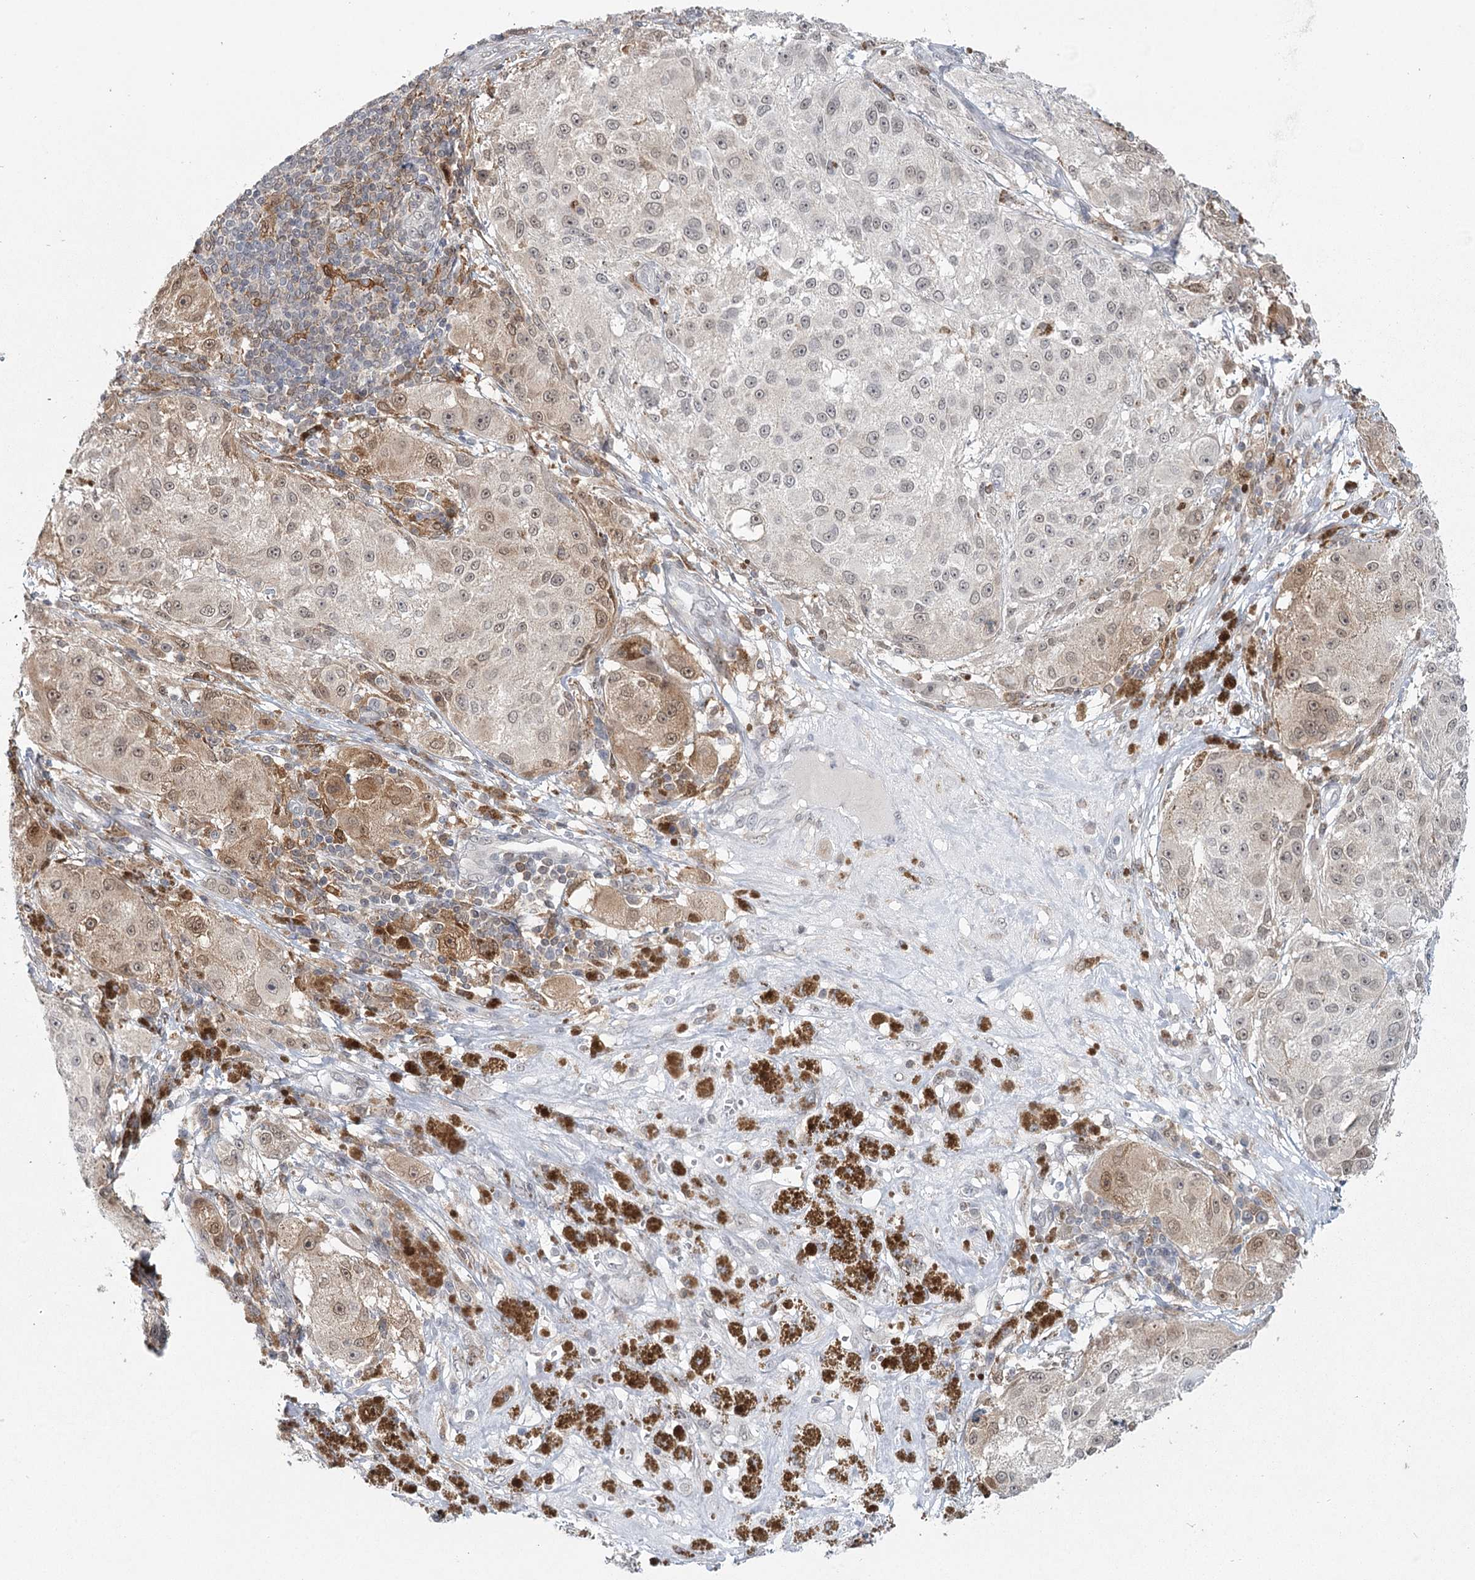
{"staining": {"intensity": "moderate", "quantity": "25%-75%", "location": "cytoplasmic/membranous"}, "tissue": "melanoma", "cell_type": "Tumor cells", "image_type": "cancer", "snomed": [{"axis": "morphology", "description": "Necrosis, NOS"}, {"axis": "morphology", "description": "Malignant melanoma, NOS"}, {"axis": "topography", "description": "Skin"}], "caption": "A photomicrograph of human malignant melanoma stained for a protein exhibits moderate cytoplasmic/membranous brown staining in tumor cells.", "gene": "TMEM70", "patient": {"sex": "female", "age": 87}}